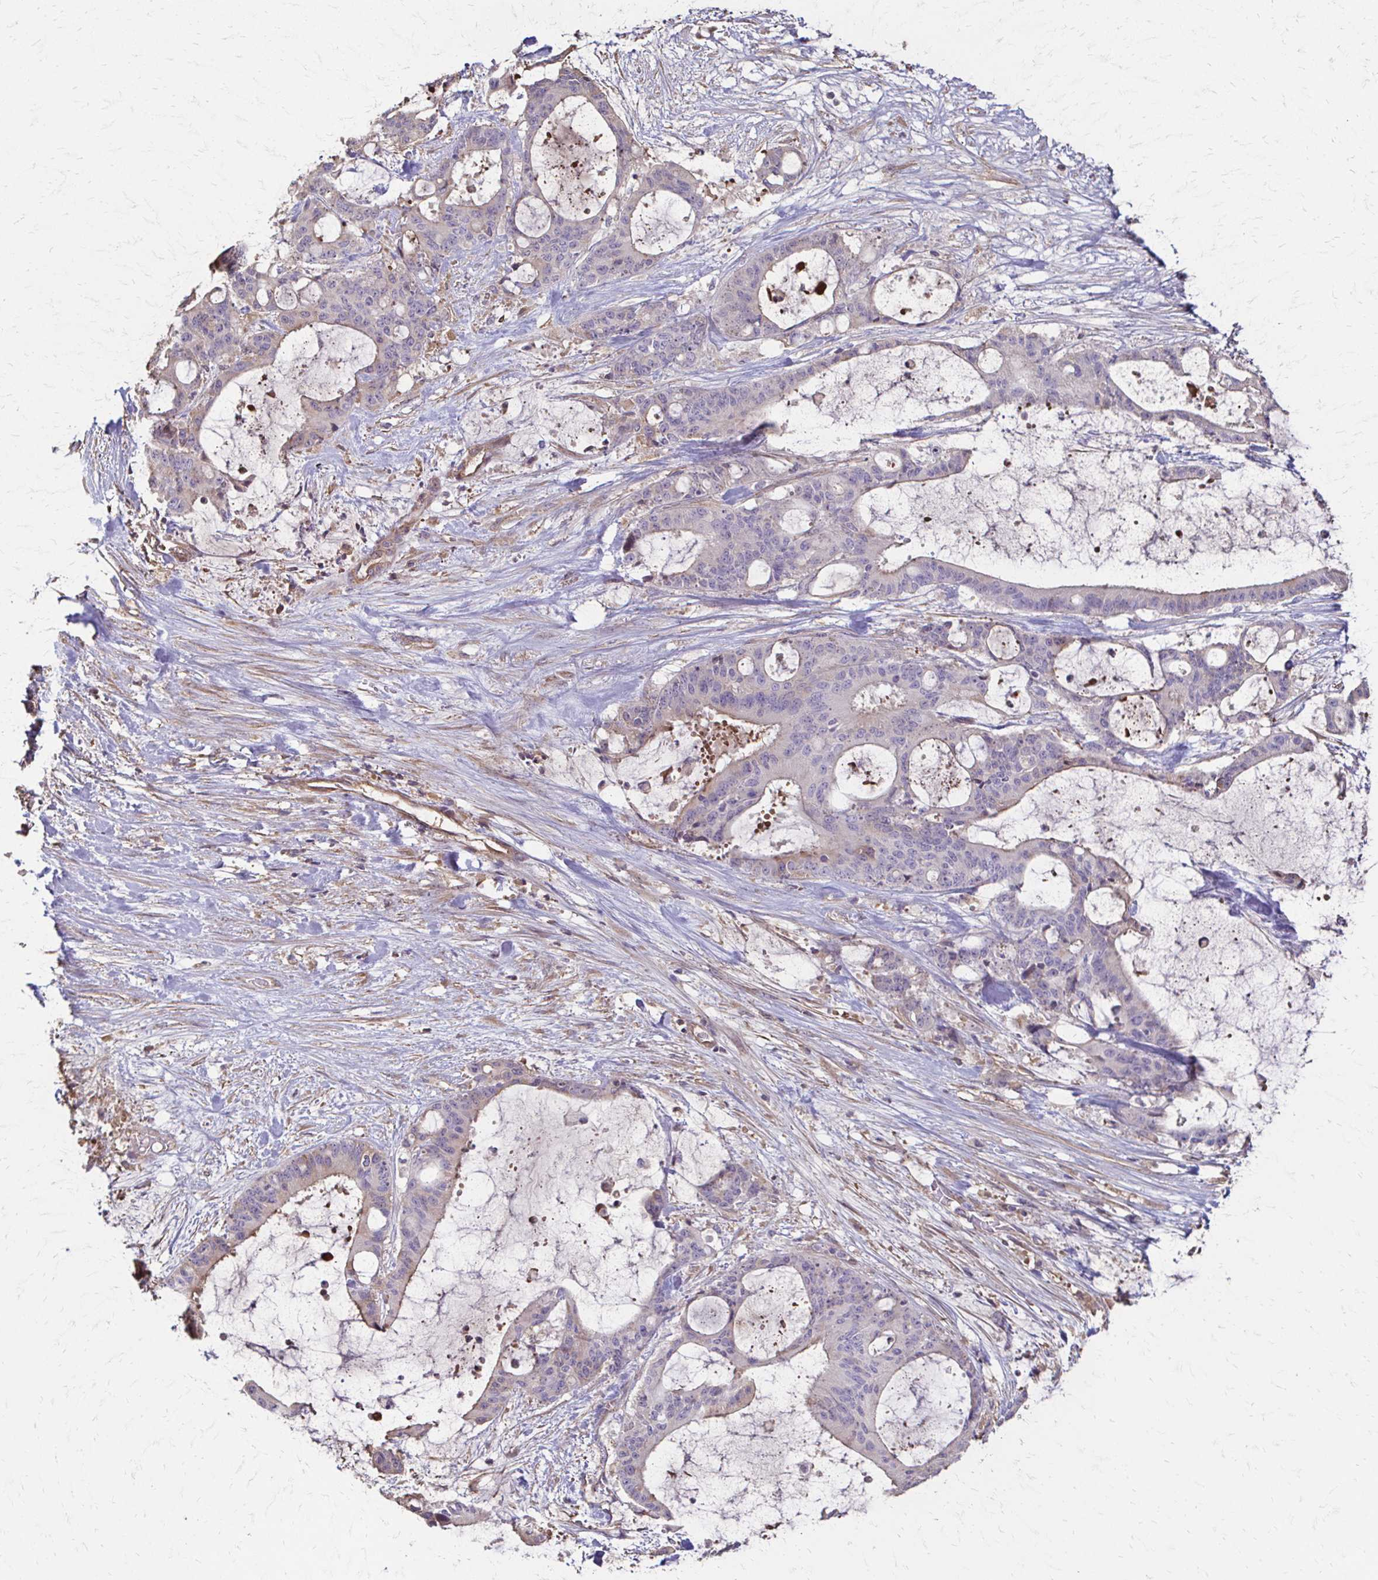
{"staining": {"intensity": "negative", "quantity": "none", "location": "none"}, "tissue": "liver cancer", "cell_type": "Tumor cells", "image_type": "cancer", "snomed": [{"axis": "morphology", "description": "Normal tissue, NOS"}, {"axis": "morphology", "description": "Cholangiocarcinoma"}, {"axis": "topography", "description": "Liver"}, {"axis": "topography", "description": "Peripheral nerve tissue"}], "caption": "Immunohistochemical staining of liver cancer (cholangiocarcinoma) displays no significant expression in tumor cells. (Brightfield microscopy of DAB immunohistochemistry (IHC) at high magnification).", "gene": "IL18BP", "patient": {"sex": "female", "age": 73}}